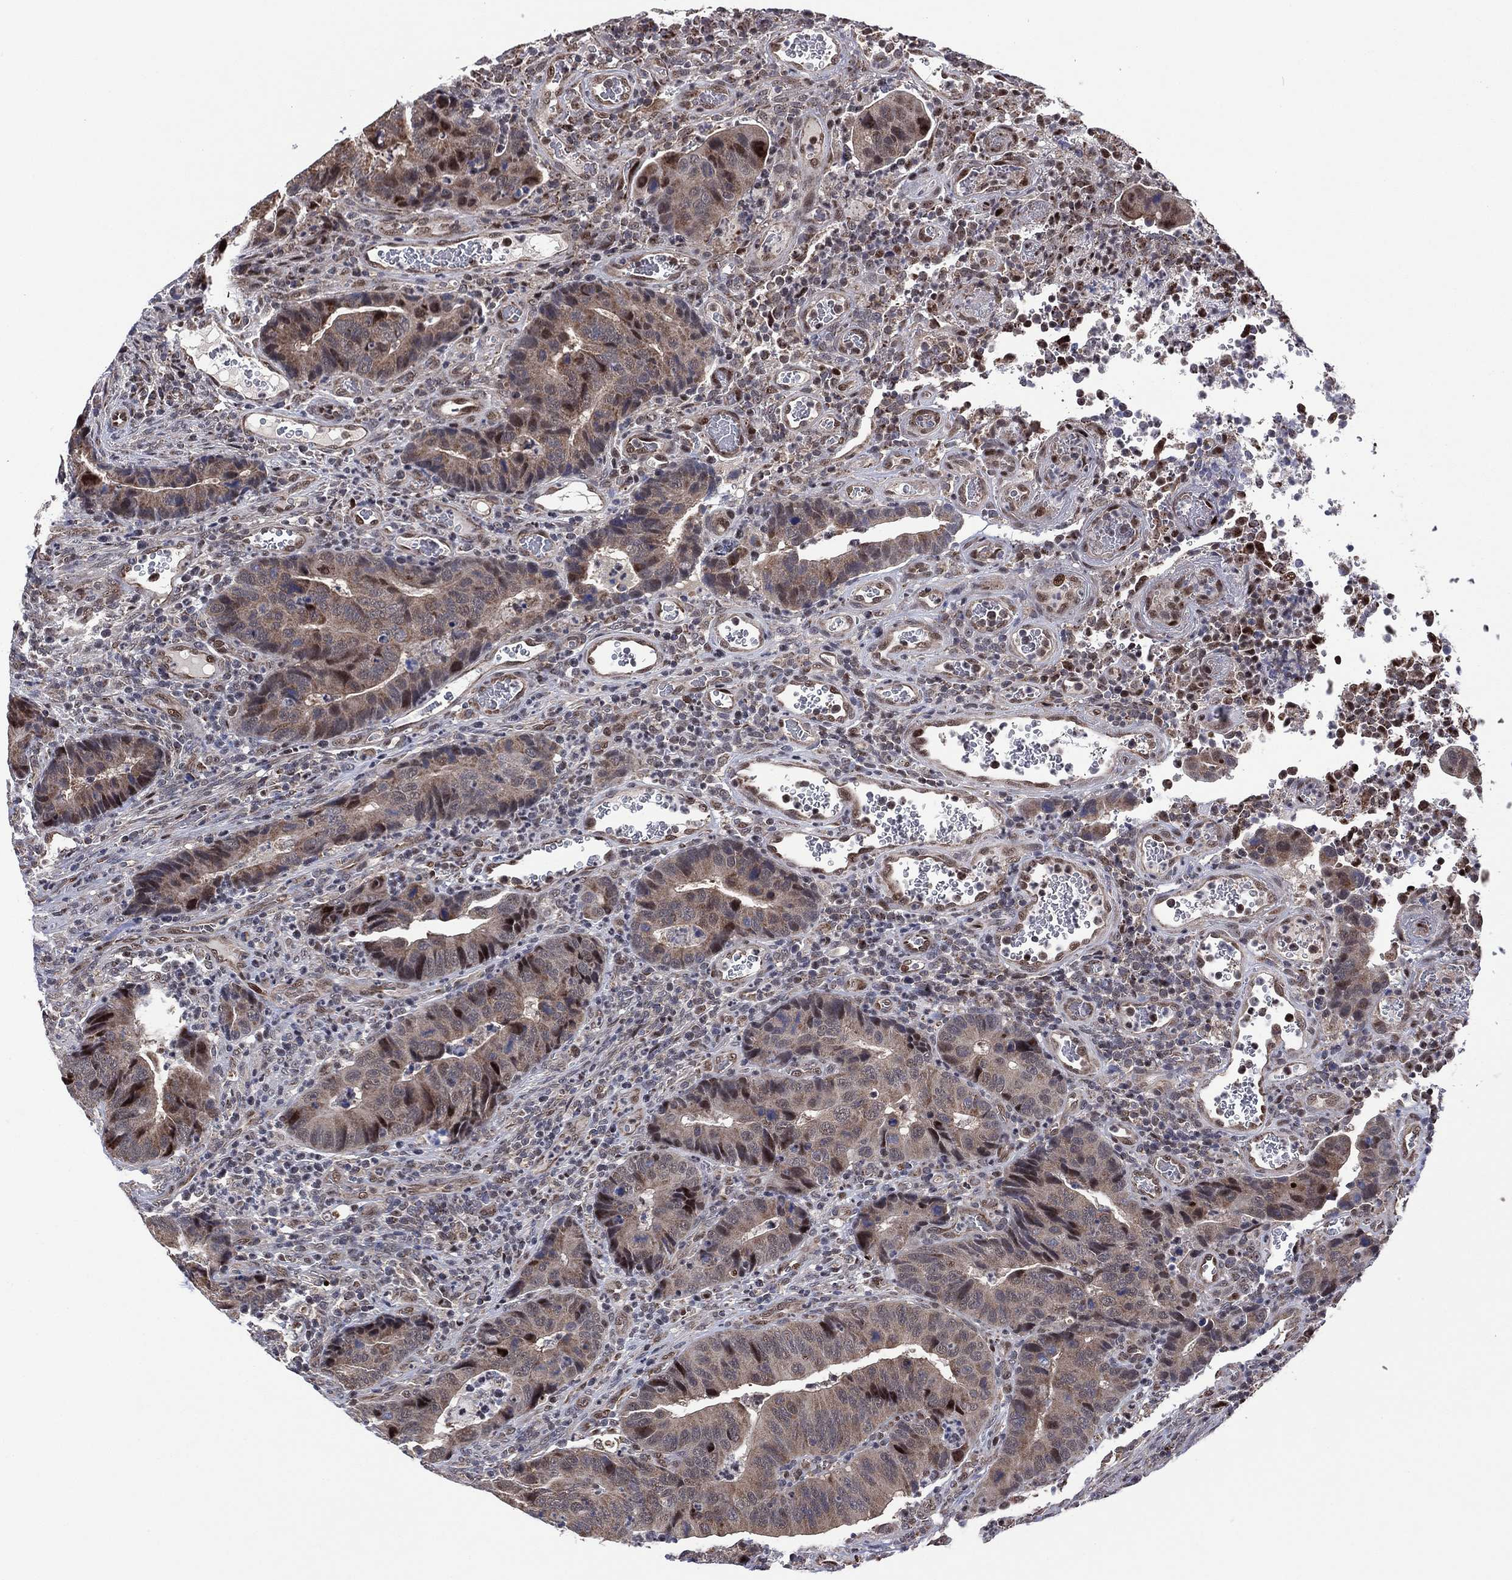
{"staining": {"intensity": "moderate", "quantity": "<25%", "location": "nuclear"}, "tissue": "colorectal cancer", "cell_type": "Tumor cells", "image_type": "cancer", "snomed": [{"axis": "morphology", "description": "Adenocarcinoma, NOS"}, {"axis": "topography", "description": "Colon"}], "caption": "Tumor cells exhibit low levels of moderate nuclear staining in about <25% of cells in human colorectal adenocarcinoma.", "gene": "PIDD1", "patient": {"sex": "female", "age": 56}}